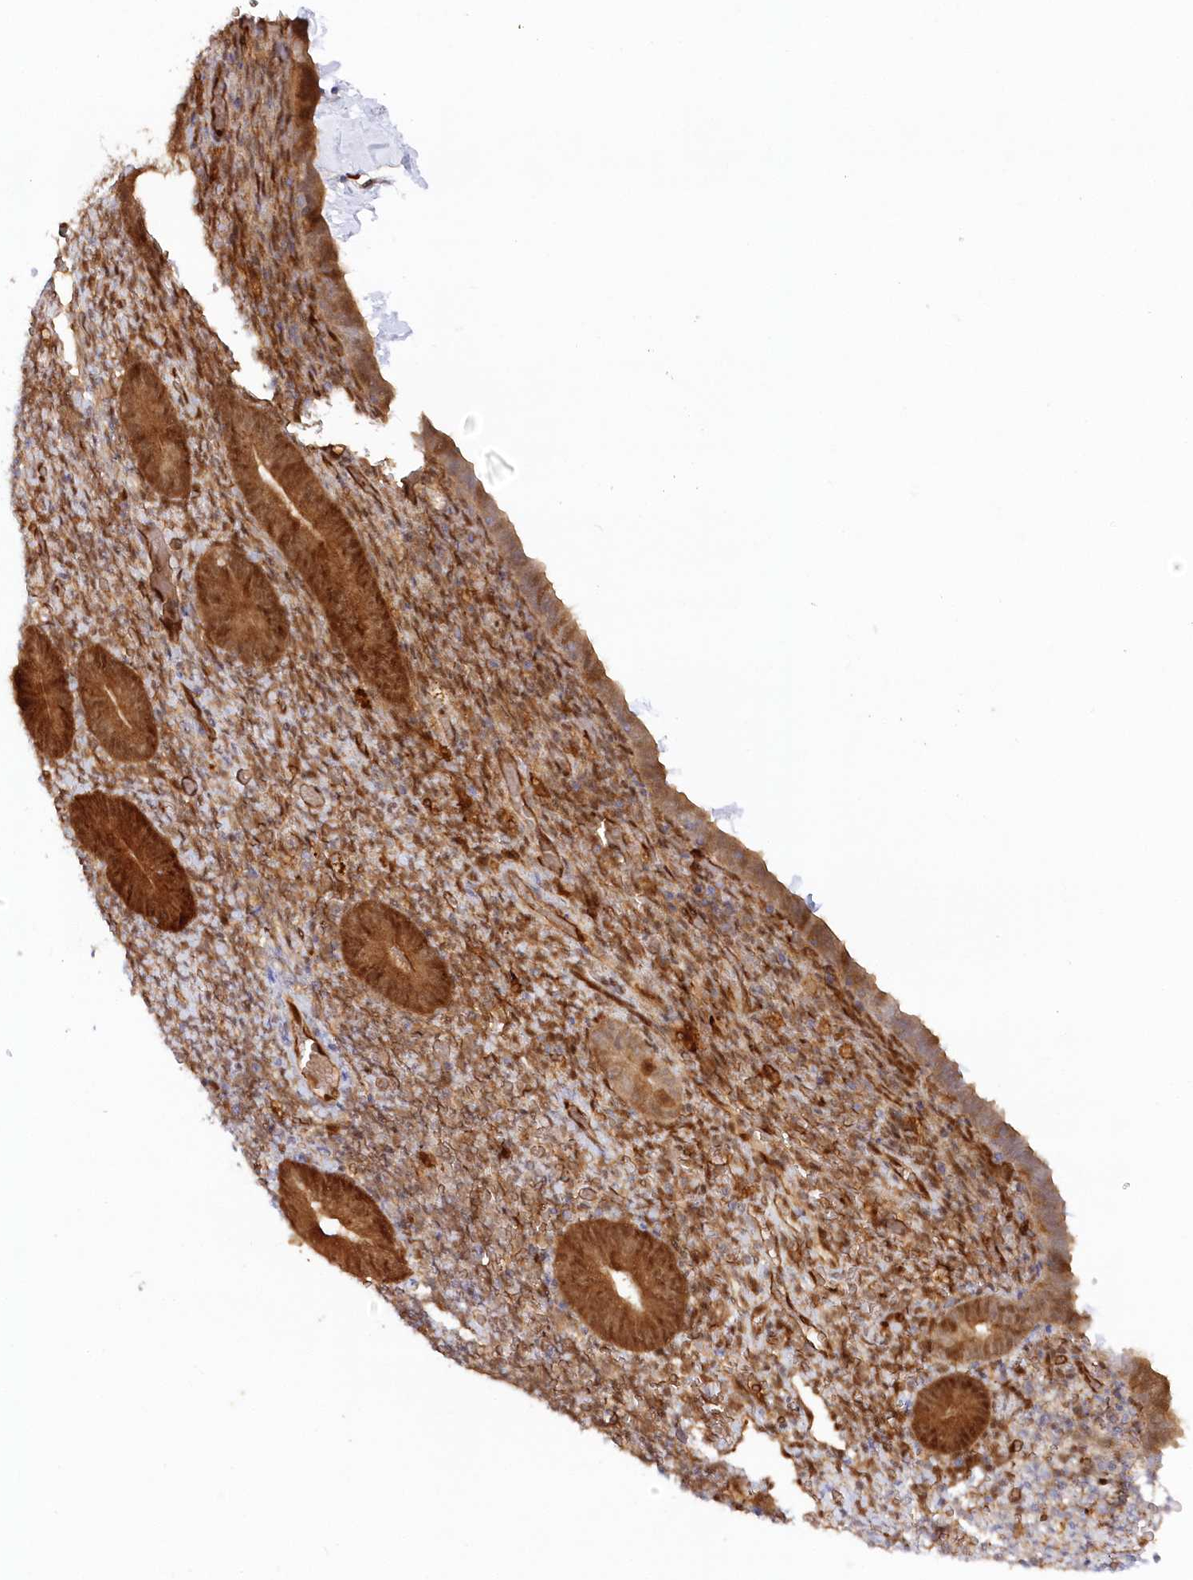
{"staining": {"intensity": "negative", "quantity": "none", "location": "none"}, "tissue": "endometrium", "cell_type": "Cells in endometrial stroma", "image_type": "normal", "snomed": [{"axis": "morphology", "description": "Normal tissue, NOS"}, {"axis": "topography", "description": "Endometrium"}], "caption": "High power microscopy micrograph of an immunohistochemistry (IHC) photomicrograph of unremarkable endometrium, revealing no significant positivity in cells in endometrial stroma. (Stains: DAB (3,3'-diaminobenzidine) IHC with hematoxylin counter stain, Microscopy: brightfield microscopy at high magnification).", "gene": "GBE1", "patient": {"sex": "female", "age": 51}}